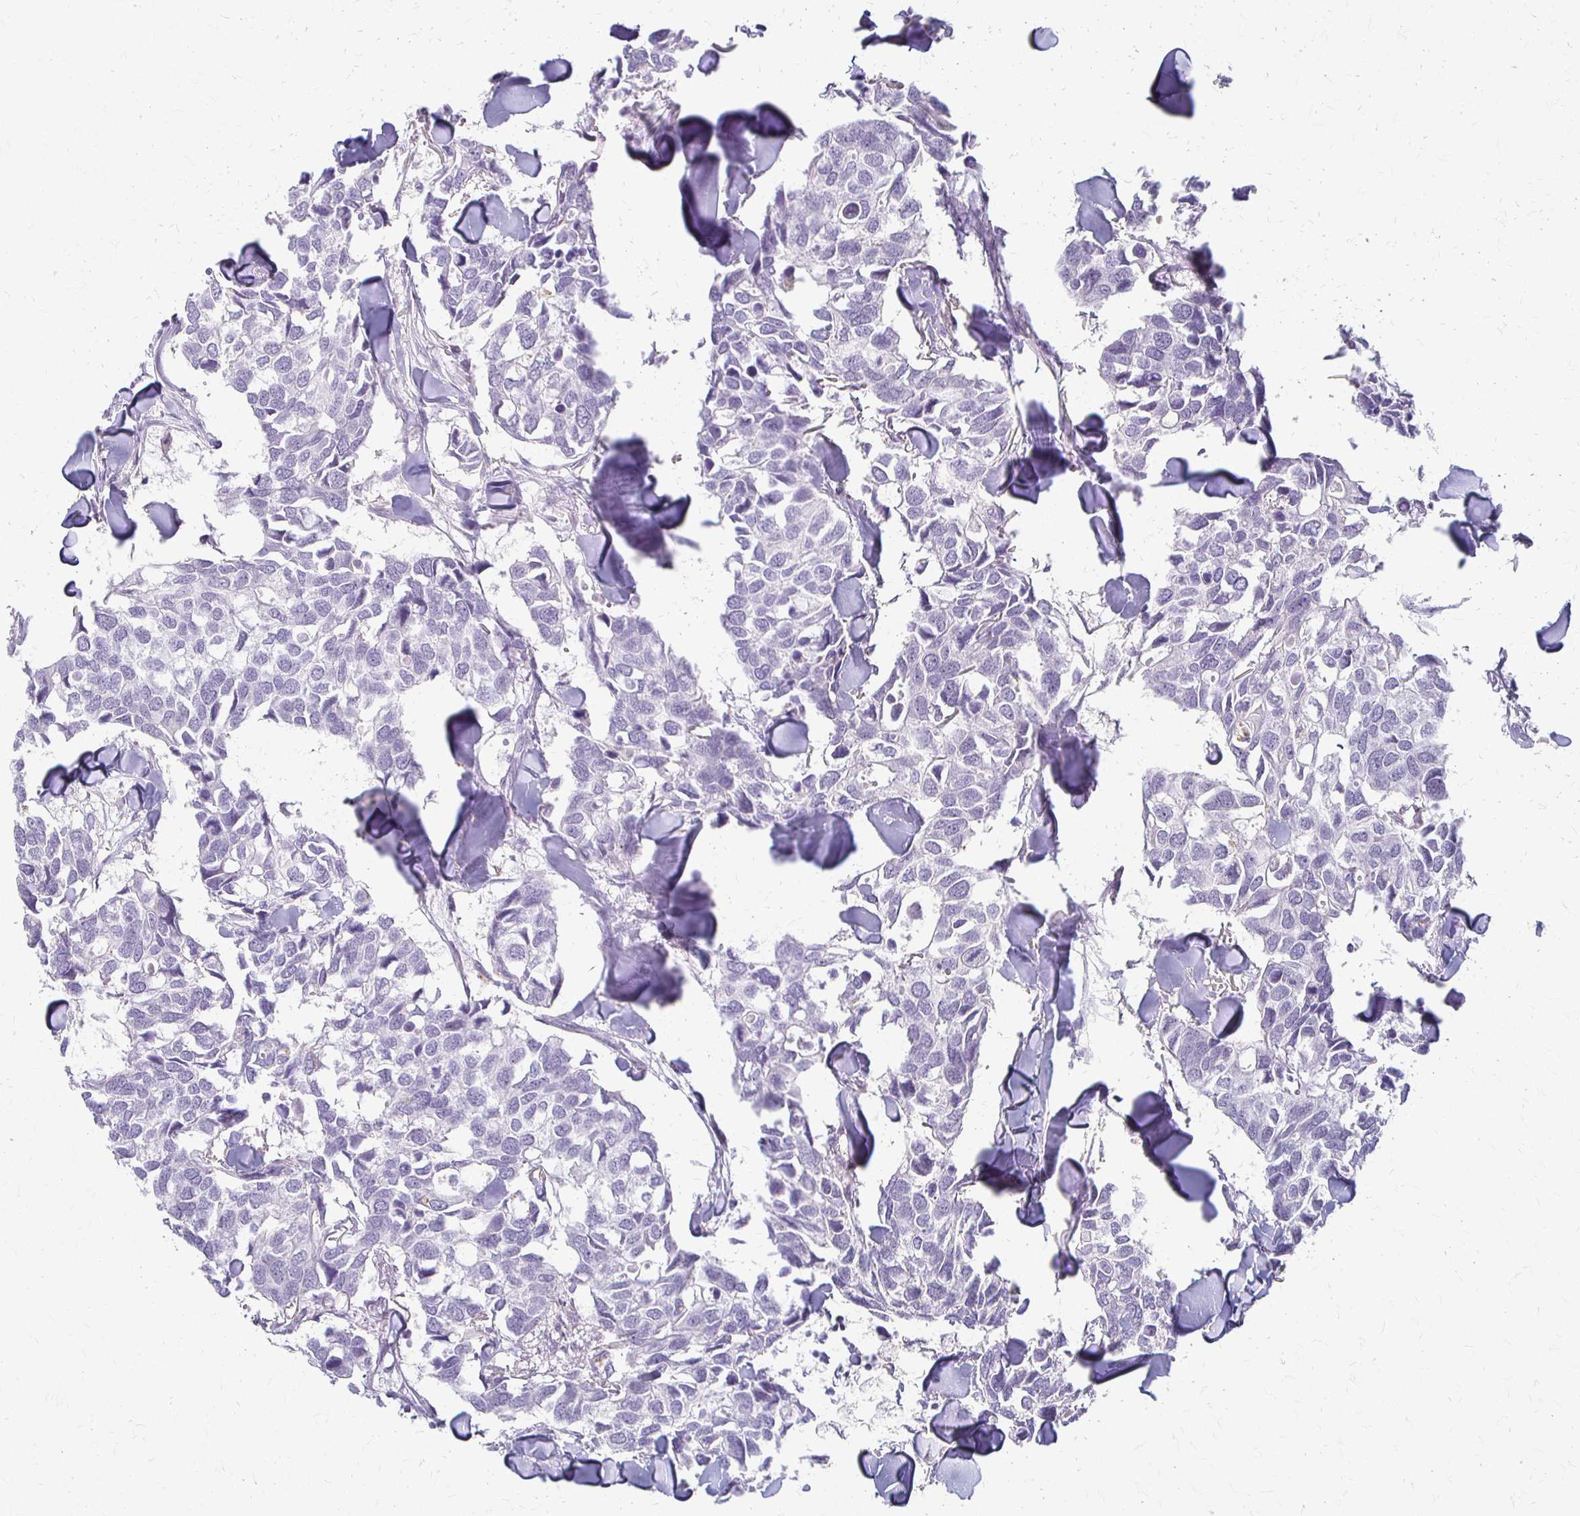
{"staining": {"intensity": "negative", "quantity": "none", "location": "none"}, "tissue": "breast cancer", "cell_type": "Tumor cells", "image_type": "cancer", "snomed": [{"axis": "morphology", "description": "Duct carcinoma"}, {"axis": "topography", "description": "Breast"}], "caption": "Immunohistochemistry (IHC) image of breast cancer (intraductal carcinoma) stained for a protein (brown), which reveals no expression in tumor cells.", "gene": "ACP5", "patient": {"sex": "female", "age": 83}}